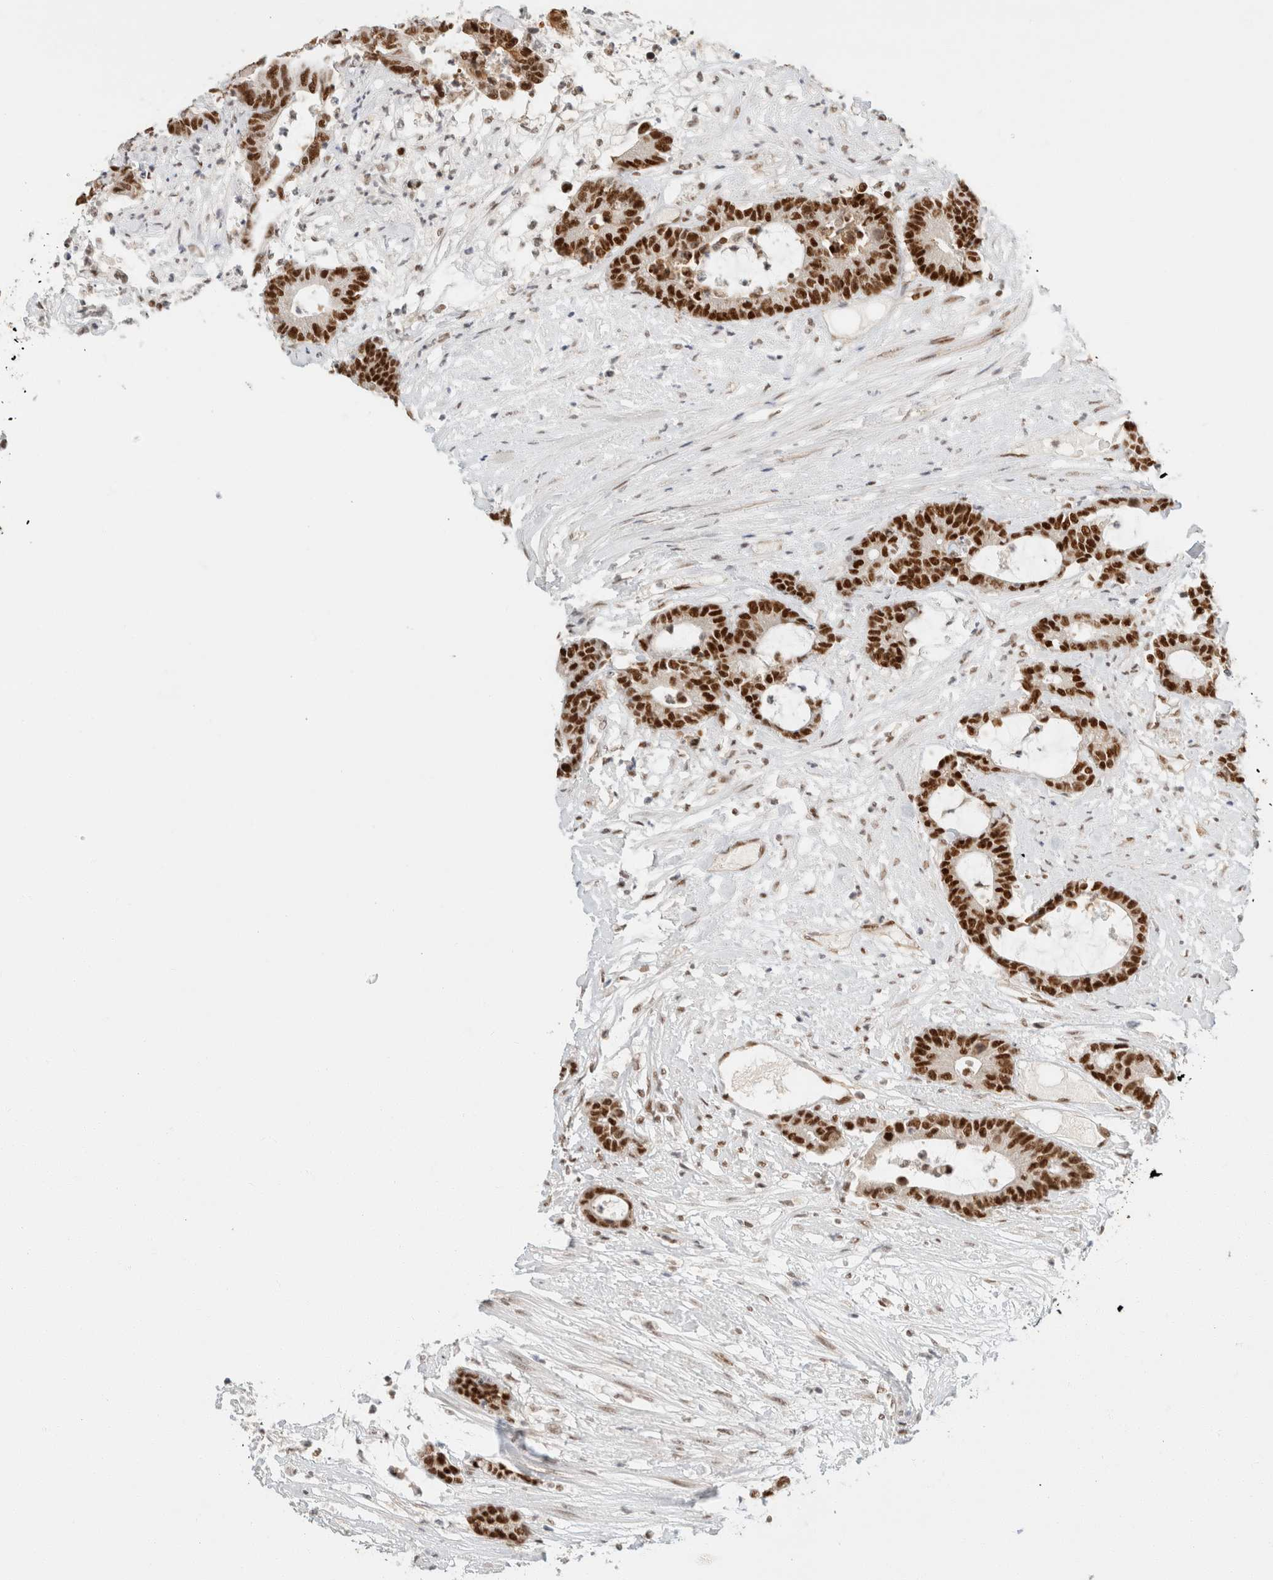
{"staining": {"intensity": "strong", "quantity": ">75%", "location": "nuclear"}, "tissue": "colorectal cancer", "cell_type": "Tumor cells", "image_type": "cancer", "snomed": [{"axis": "morphology", "description": "Adenocarcinoma, NOS"}, {"axis": "topography", "description": "Colon"}], "caption": "Immunohistochemical staining of human colorectal cancer exhibits high levels of strong nuclear positivity in about >75% of tumor cells.", "gene": "ZNF768", "patient": {"sex": "female", "age": 84}}